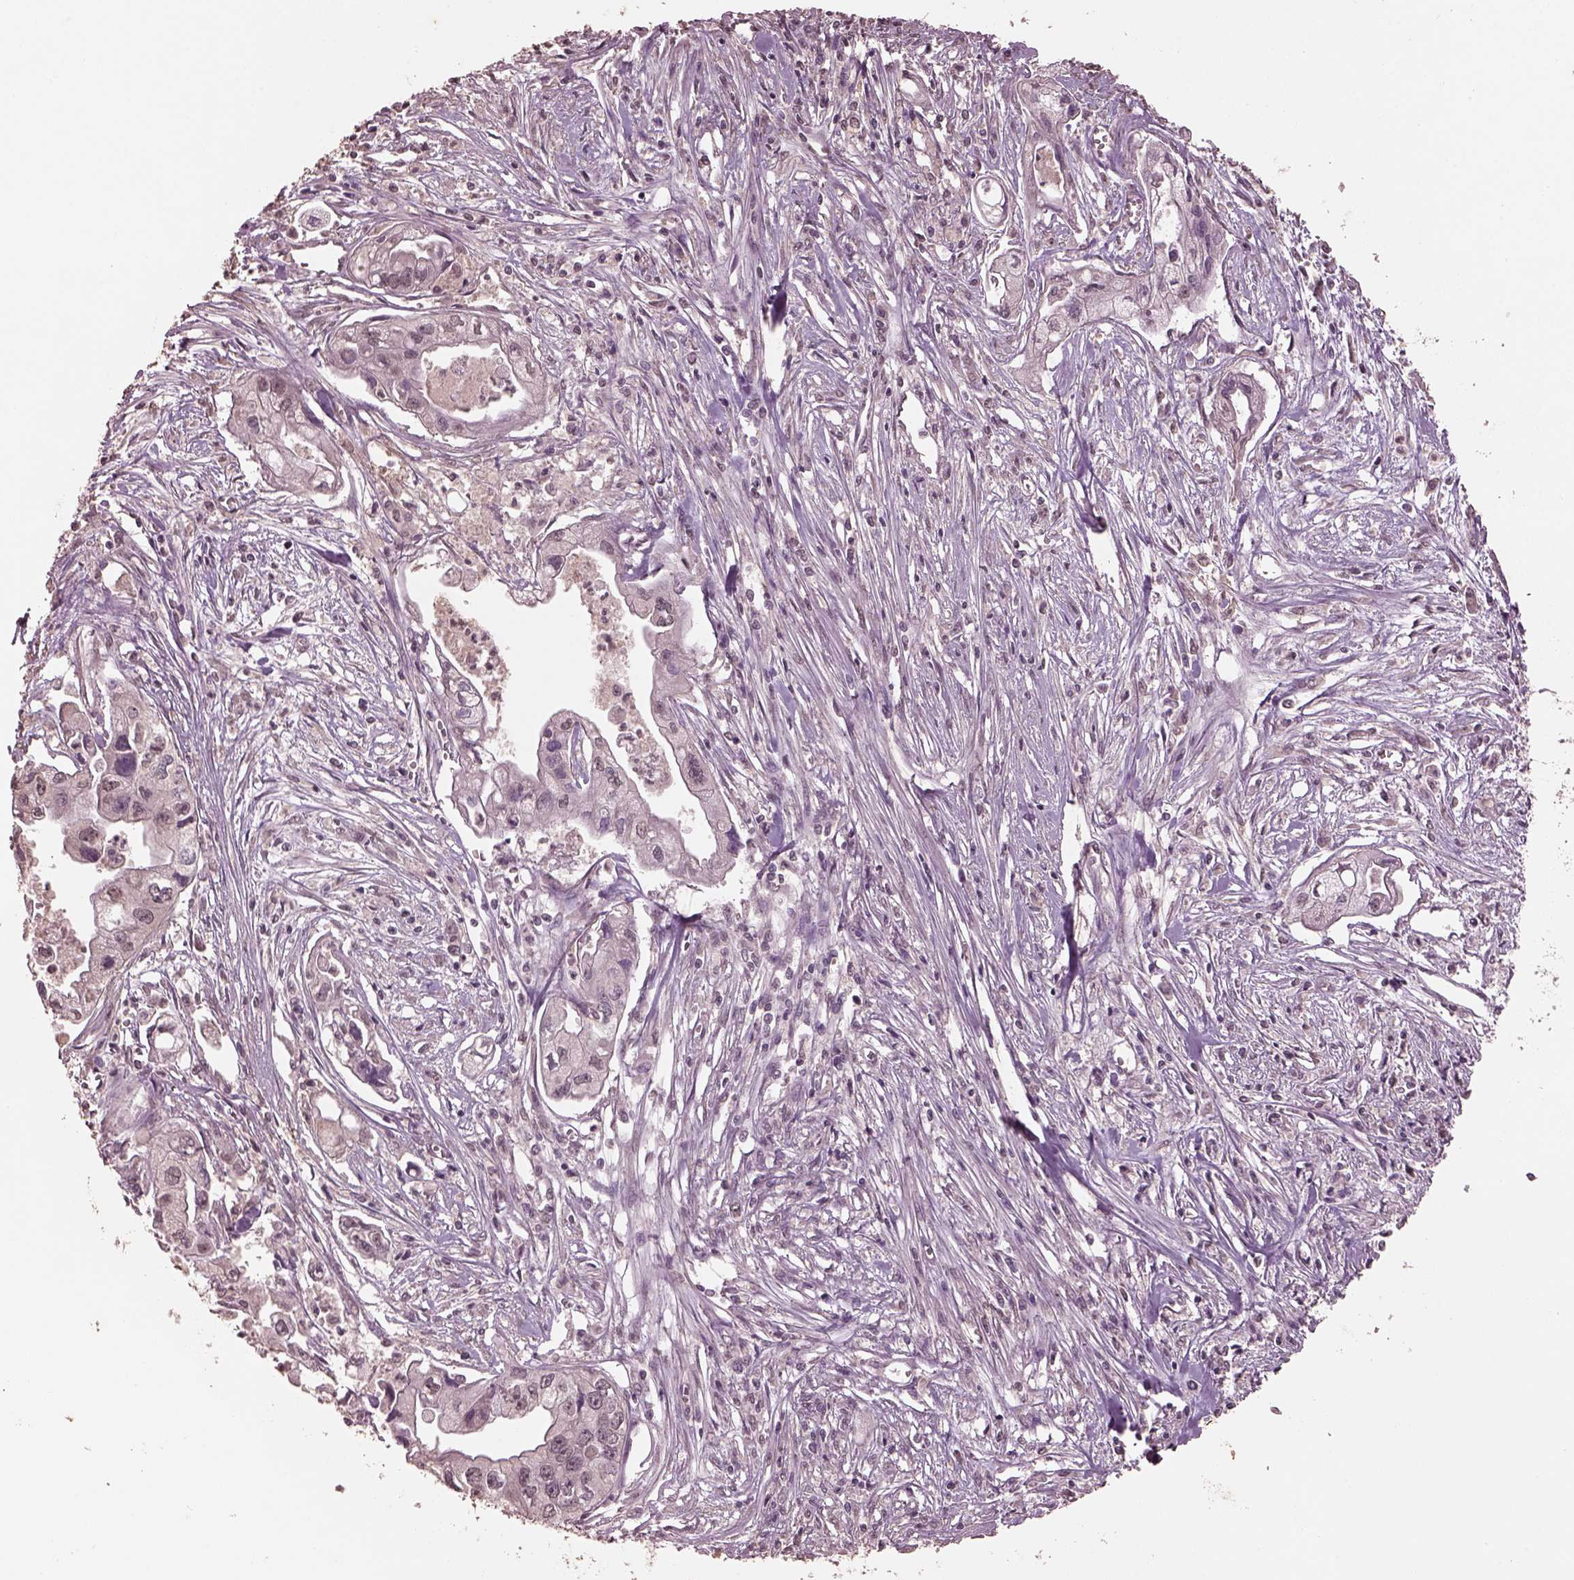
{"staining": {"intensity": "negative", "quantity": "none", "location": "none"}, "tissue": "pancreatic cancer", "cell_type": "Tumor cells", "image_type": "cancer", "snomed": [{"axis": "morphology", "description": "Adenocarcinoma, NOS"}, {"axis": "topography", "description": "Pancreas"}], "caption": "Photomicrograph shows no protein expression in tumor cells of adenocarcinoma (pancreatic) tissue.", "gene": "CPT1C", "patient": {"sex": "male", "age": 70}}